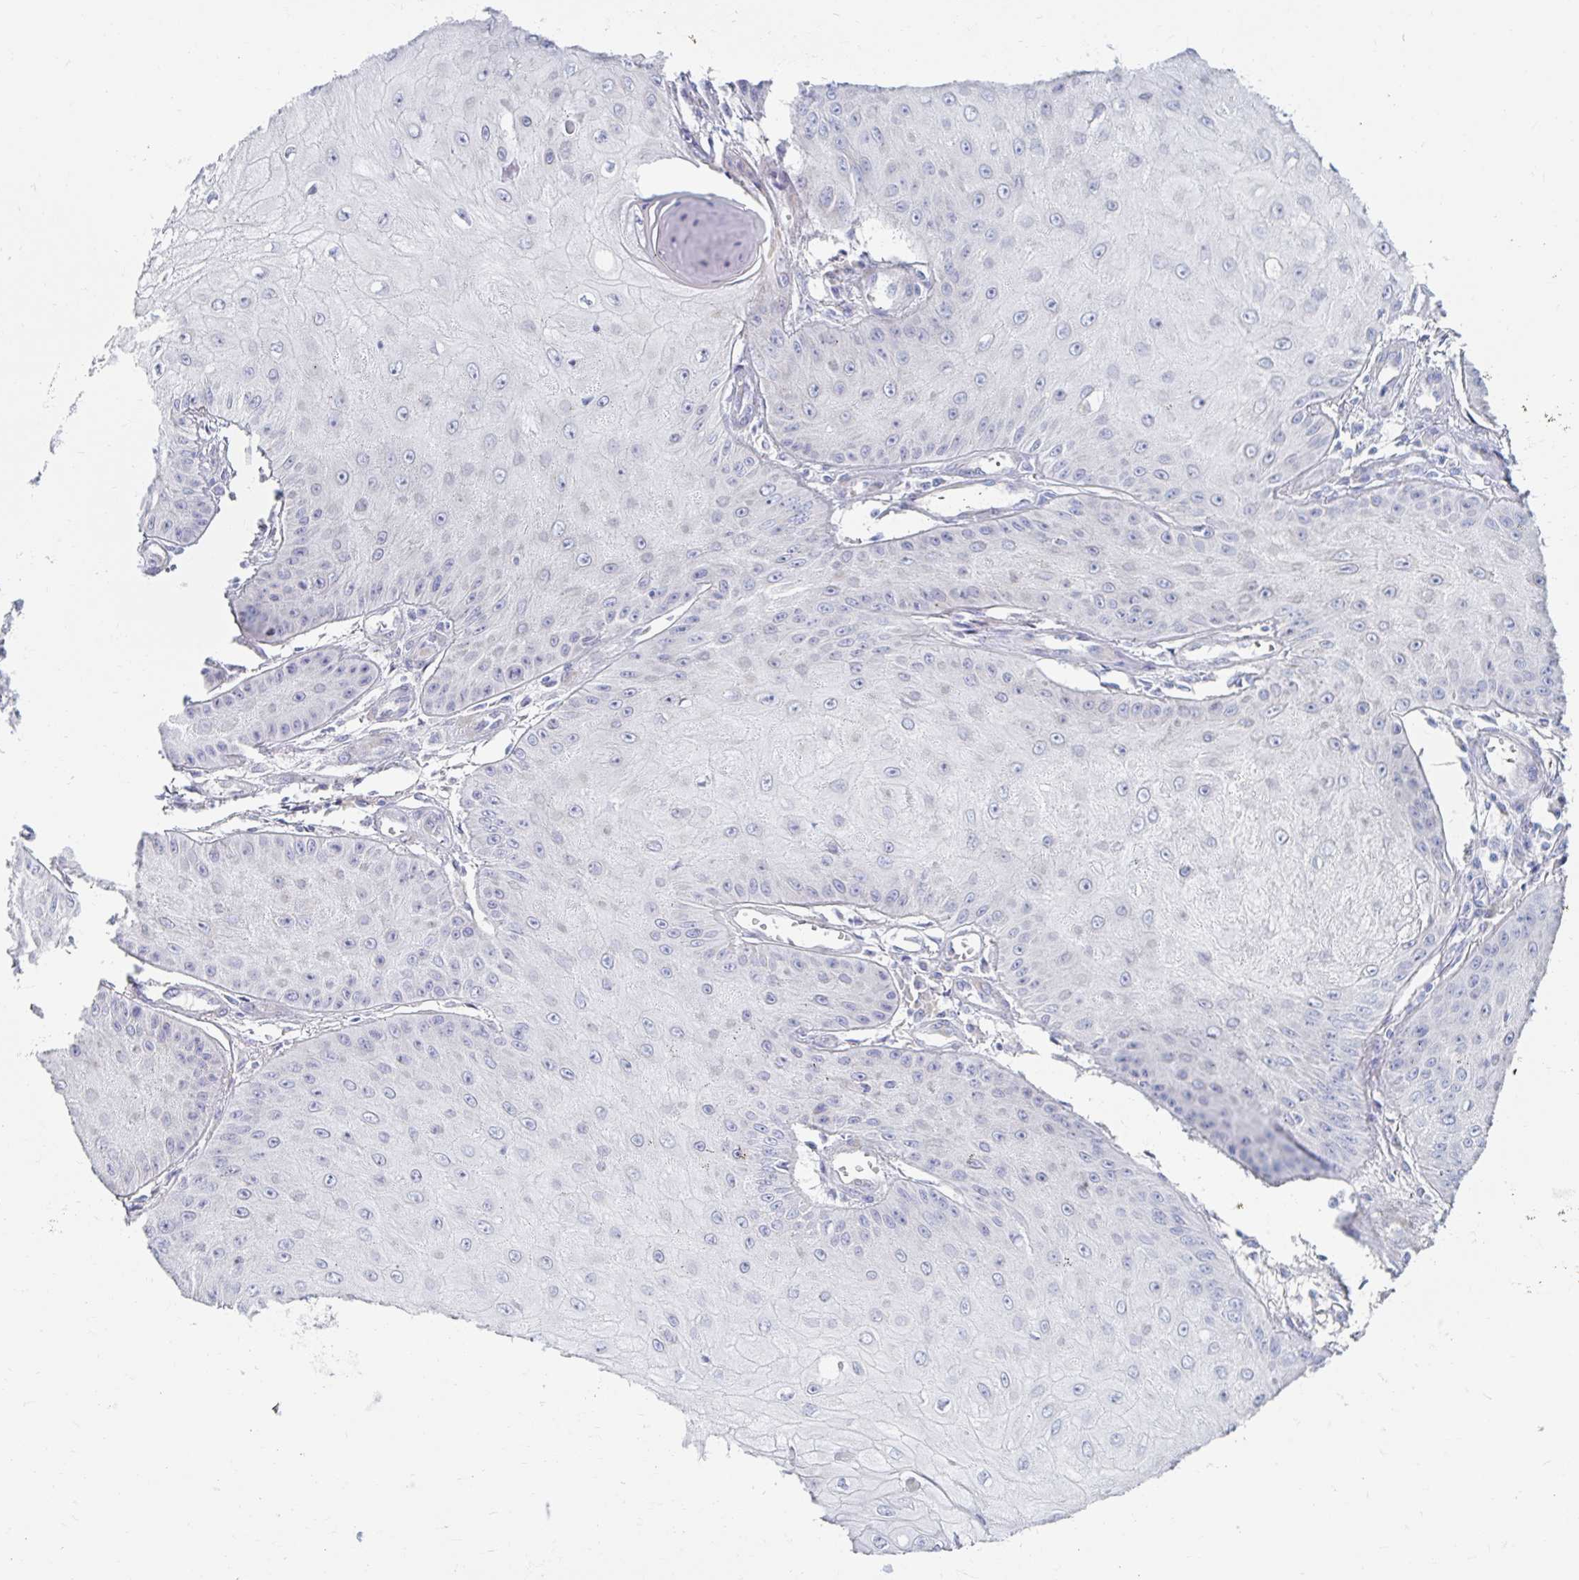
{"staining": {"intensity": "negative", "quantity": "none", "location": "none"}, "tissue": "skin cancer", "cell_type": "Tumor cells", "image_type": "cancer", "snomed": [{"axis": "morphology", "description": "Squamous cell carcinoma, NOS"}, {"axis": "topography", "description": "Skin"}], "caption": "High magnification brightfield microscopy of squamous cell carcinoma (skin) stained with DAB (brown) and counterstained with hematoxylin (blue): tumor cells show no significant staining.", "gene": "MYLK2", "patient": {"sex": "male", "age": 70}}